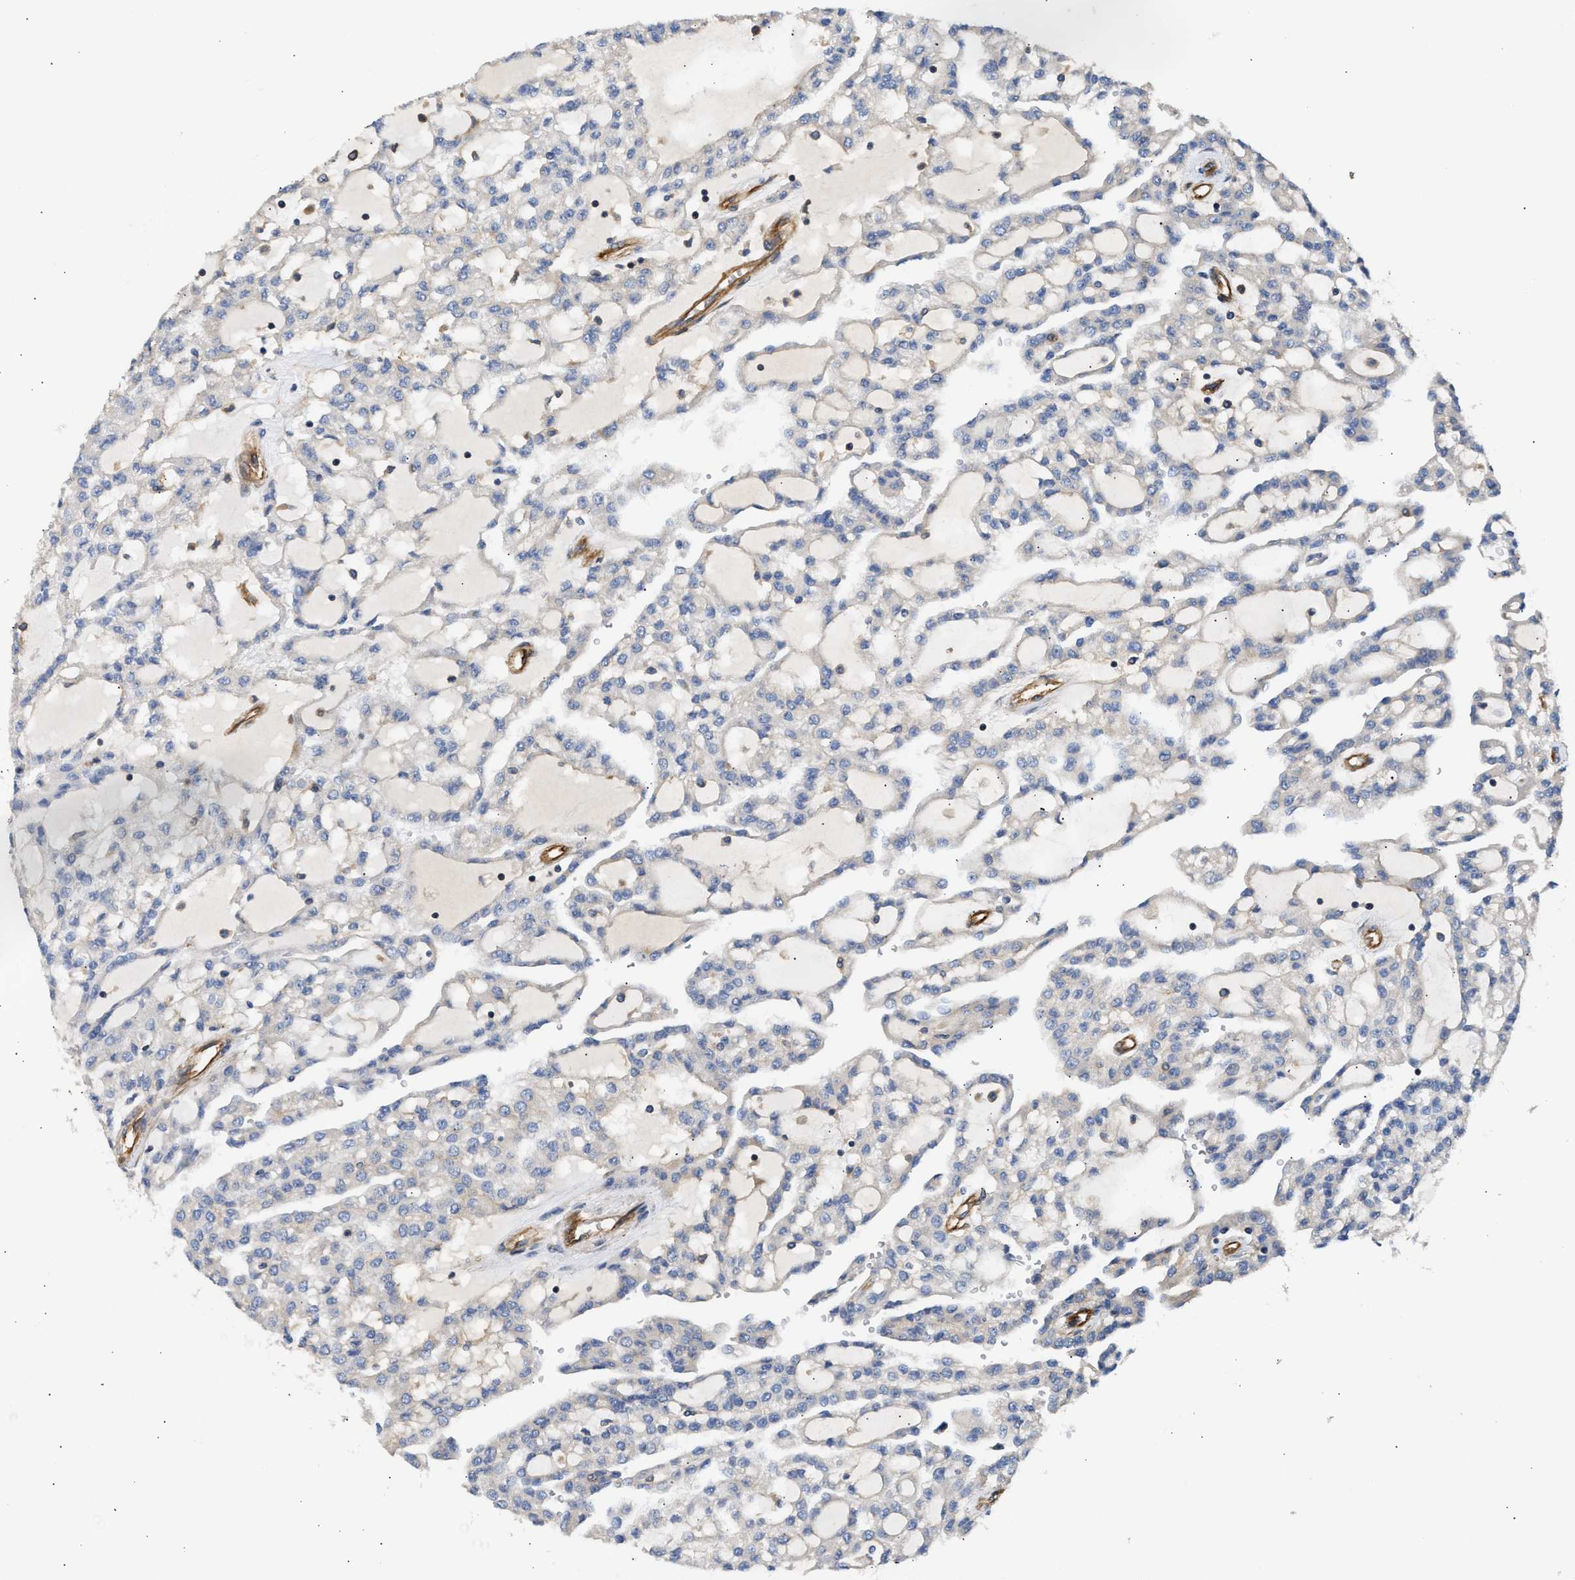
{"staining": {"intensity": "negative", "quantity": "none", "location": "none"}, "tissue": "renal cancer", "cell_type": "Tumor cells", "image_type": "cancer", "snomed": [{"axis": "morphology", "description": "Adenocarcinoma, NOS"}, {"axis": "topography", "description": "Kidney"}], "caption": "Immunohistochemical staining of human renal adenocarcinoma displays no significant positivity in tumor cells.", "gene": "SAMD9L", "patient": {"sex": "male", "age": 63}}